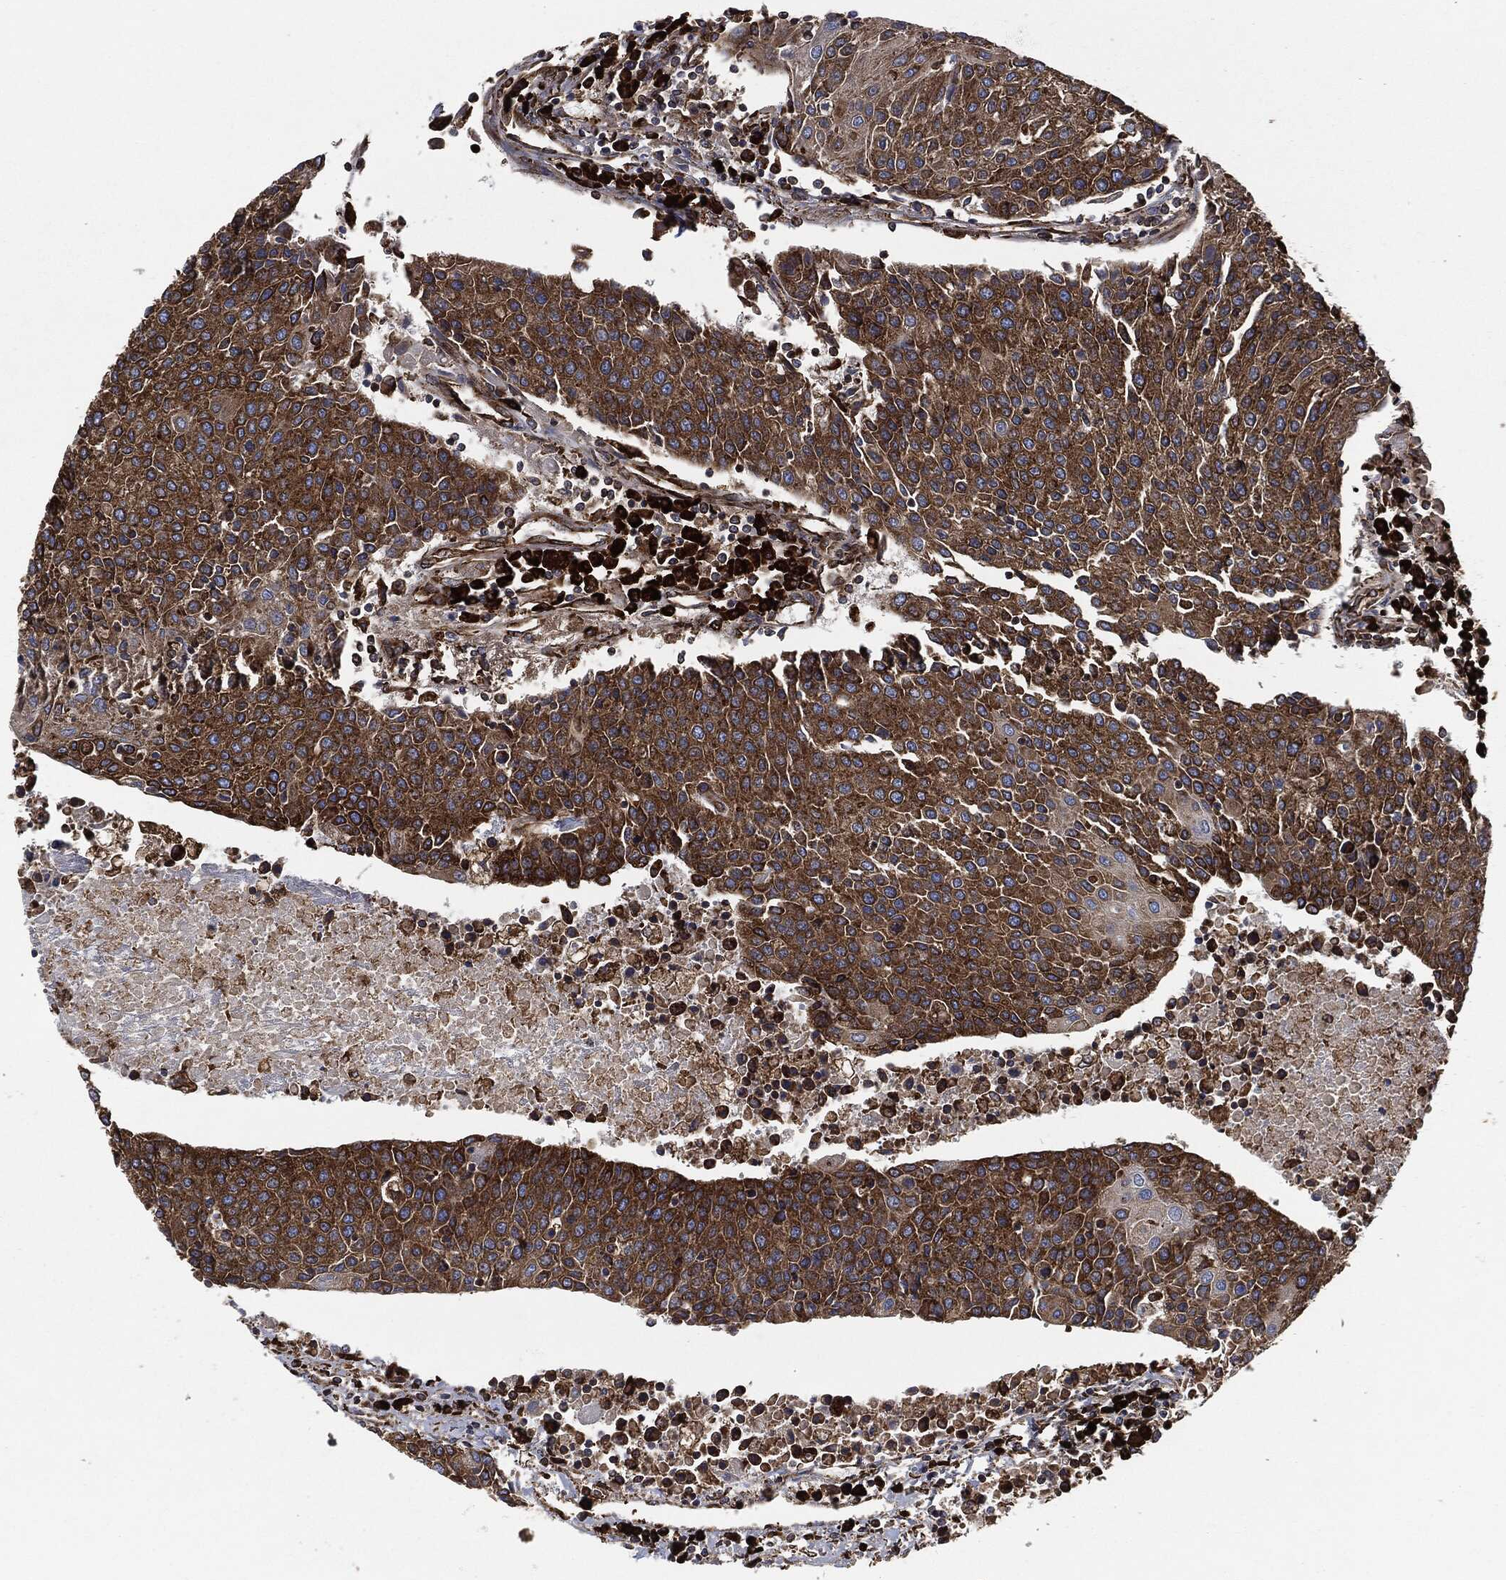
{"staining": {"intensity": "strong", "quantity": ">75%", "location": "cytoplasmic/membranous"}, "tissue": "urothelial cancer", "cell_type": "Tumor cells", "image_type": "cancer", "snomed": [{"axis": "morphology", "description": "Urothelial carcinoma, High grade"}, {"axis": "topography", "description": "Urinary bladder"}], "caption": "Protein expression analysis of human urothelial carcinoma (high-grade) reveals strong cytoplasmic/membranous staining in approximately >75% of tumor cells.", "gene": "AMFR", "patient": {"sex": "female", "age": 85}}